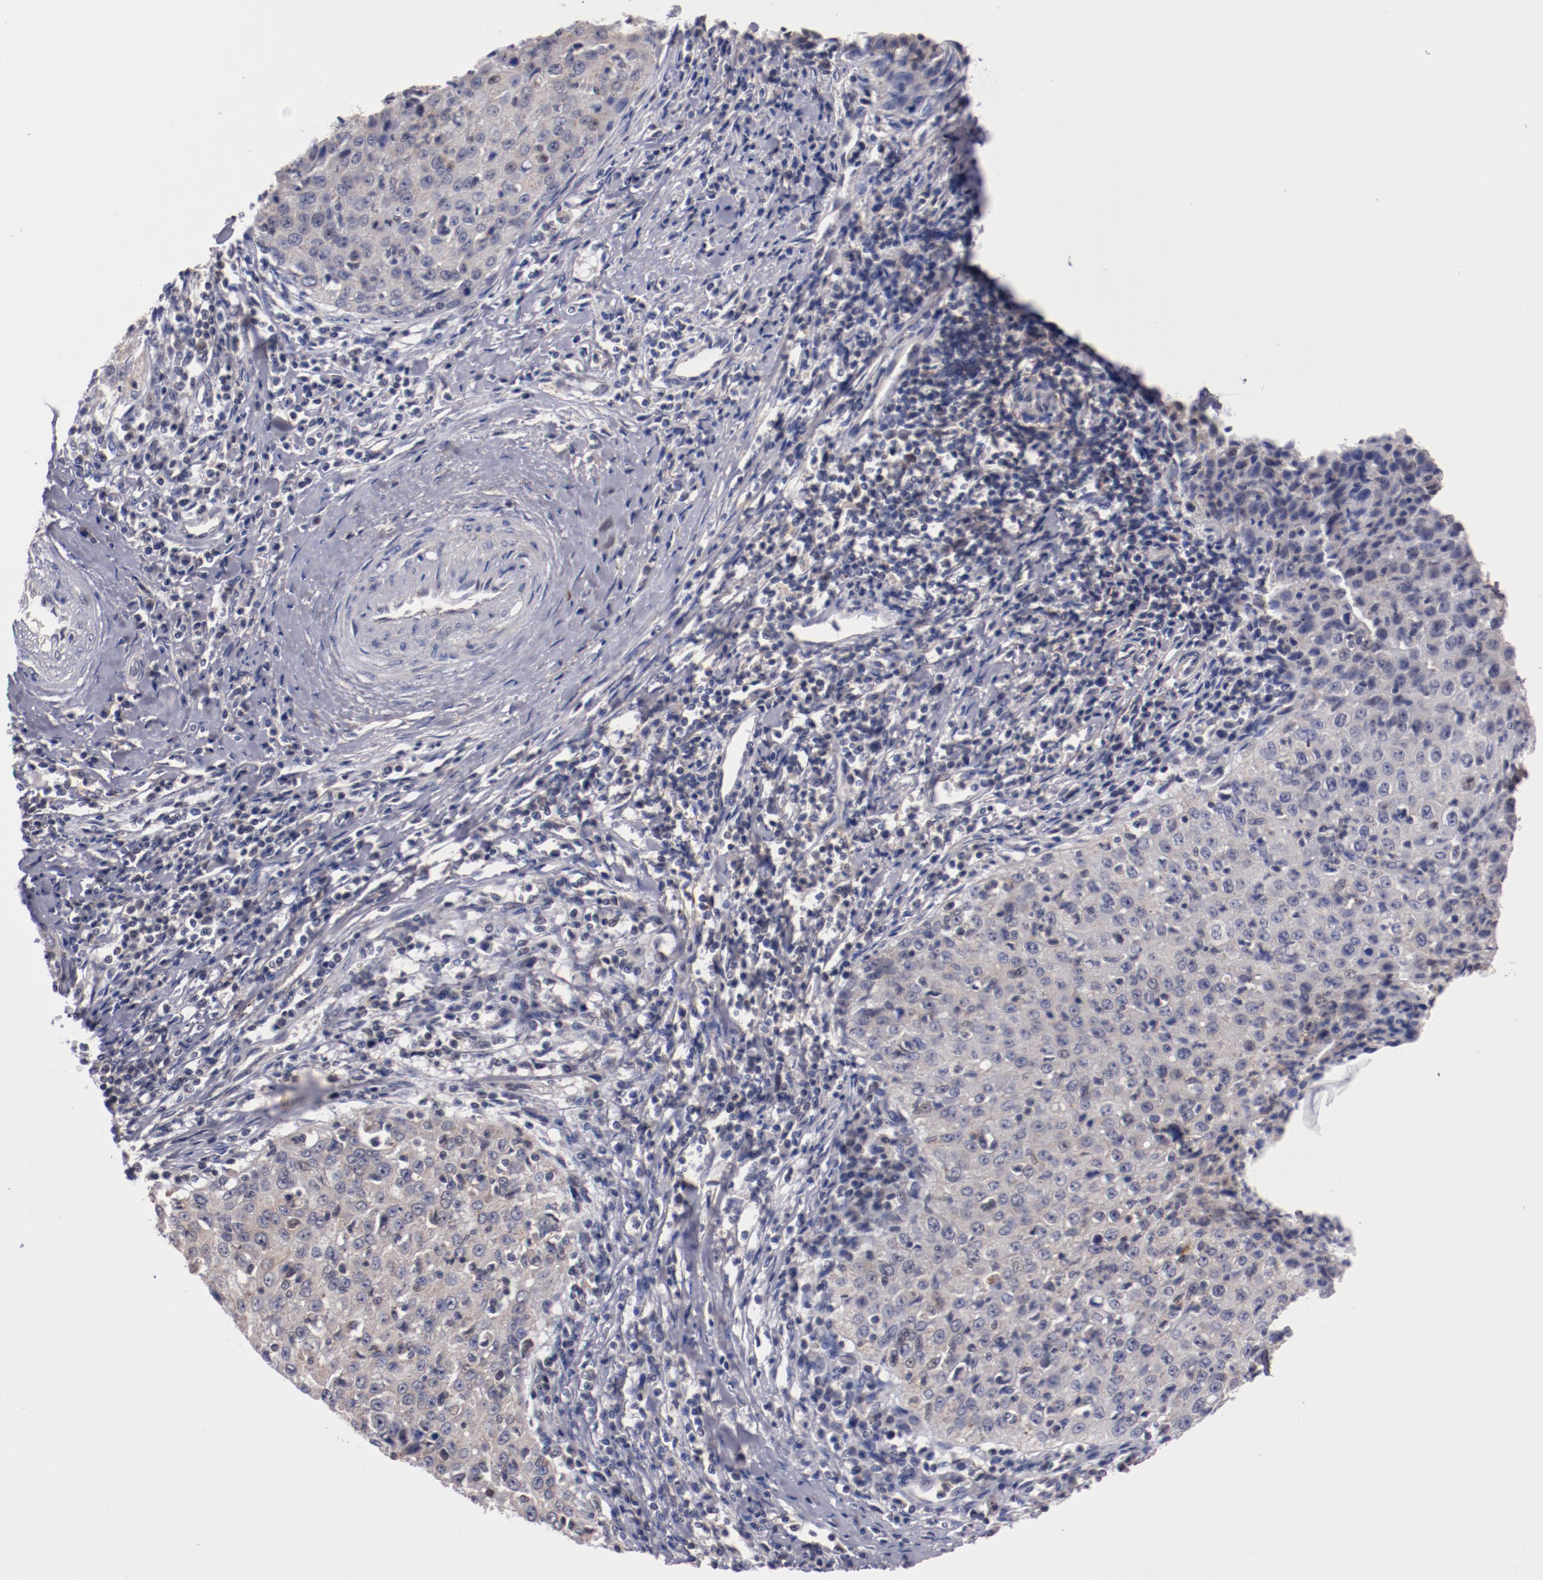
{"staining": {"intensity": "negative", "quantity": "none", "location": "none"}, "tissue": "cervical cancer", "cell_type": "Tumor cells", "image_type": "cancer", "snomed": [{"axis": "morphology", "description": "Squamous cell carcinoma, NOS"}, {"axis": "topography", "description": "Cervix"}], "caption": "Immunohistochemistry (IHC) image of neoplastic tissue: cervical cancer stained with DAB exhibits no significant protein staining in tumor cells.", "gene": "SYP", "patient": {"sex": "female", "age": 27}}